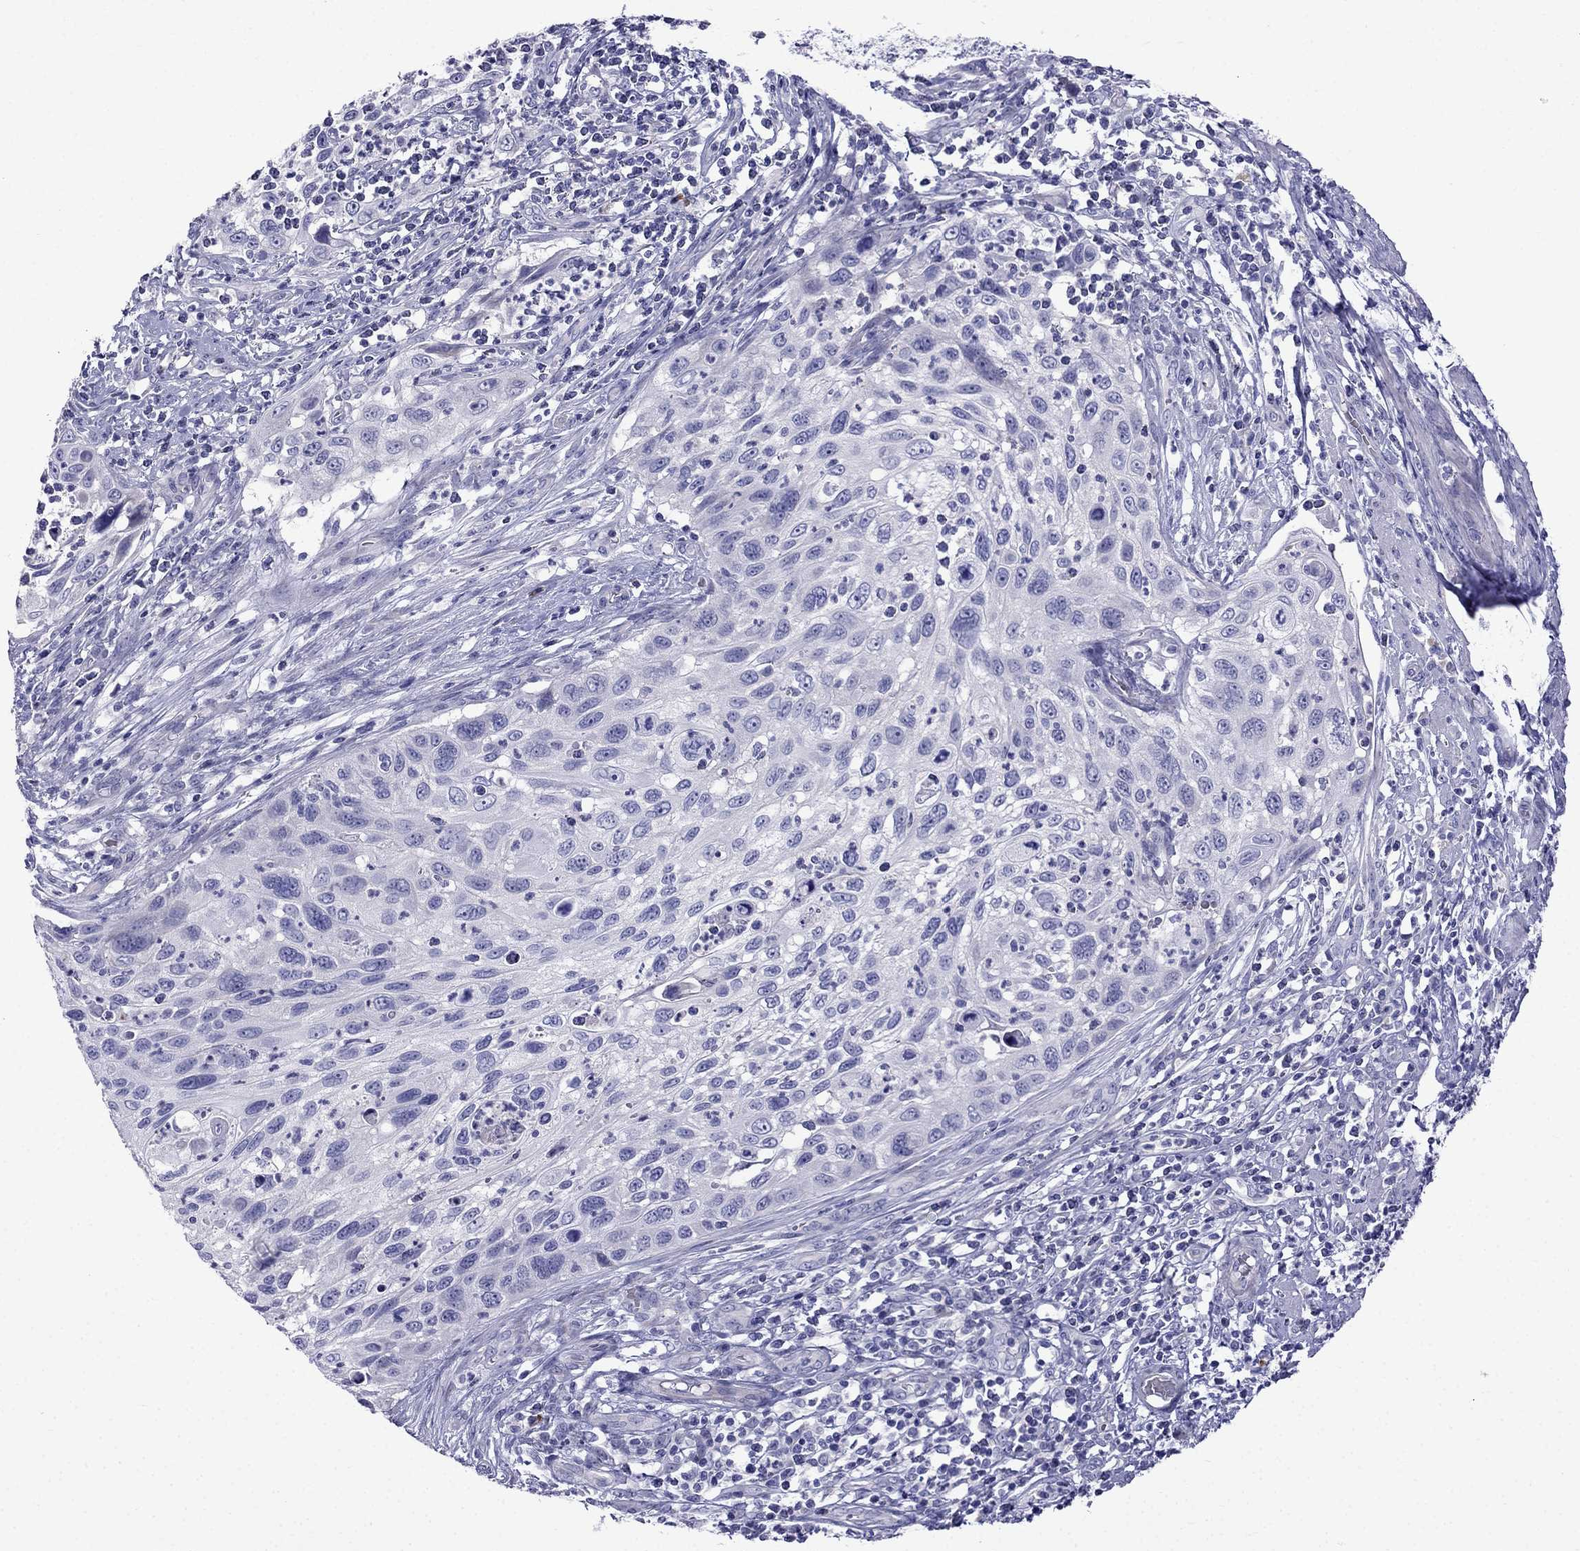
{"staining": {"intensity": "negative", "quantity": "none", "location": "none"}, "tissue": "cervical cancer", "cell_type": "Tumor cells", "image_type": "cancer", "snomed": [{"axis": "morphology", "description": "Squamous cell carcinoma, NOS"}, {"axis": "topography", "description": "Cervix"}], "caption": "High power microscopy photomicrograph of an IHC image of squamous cell carcinoma (cervical), revealing no significant expression in tumor cells. (DAB immunohistochemistry visualized using brightfield microscopy, high magnification).", "gene": "PATE1", "patient": {"sex": "female", "age": 70}}